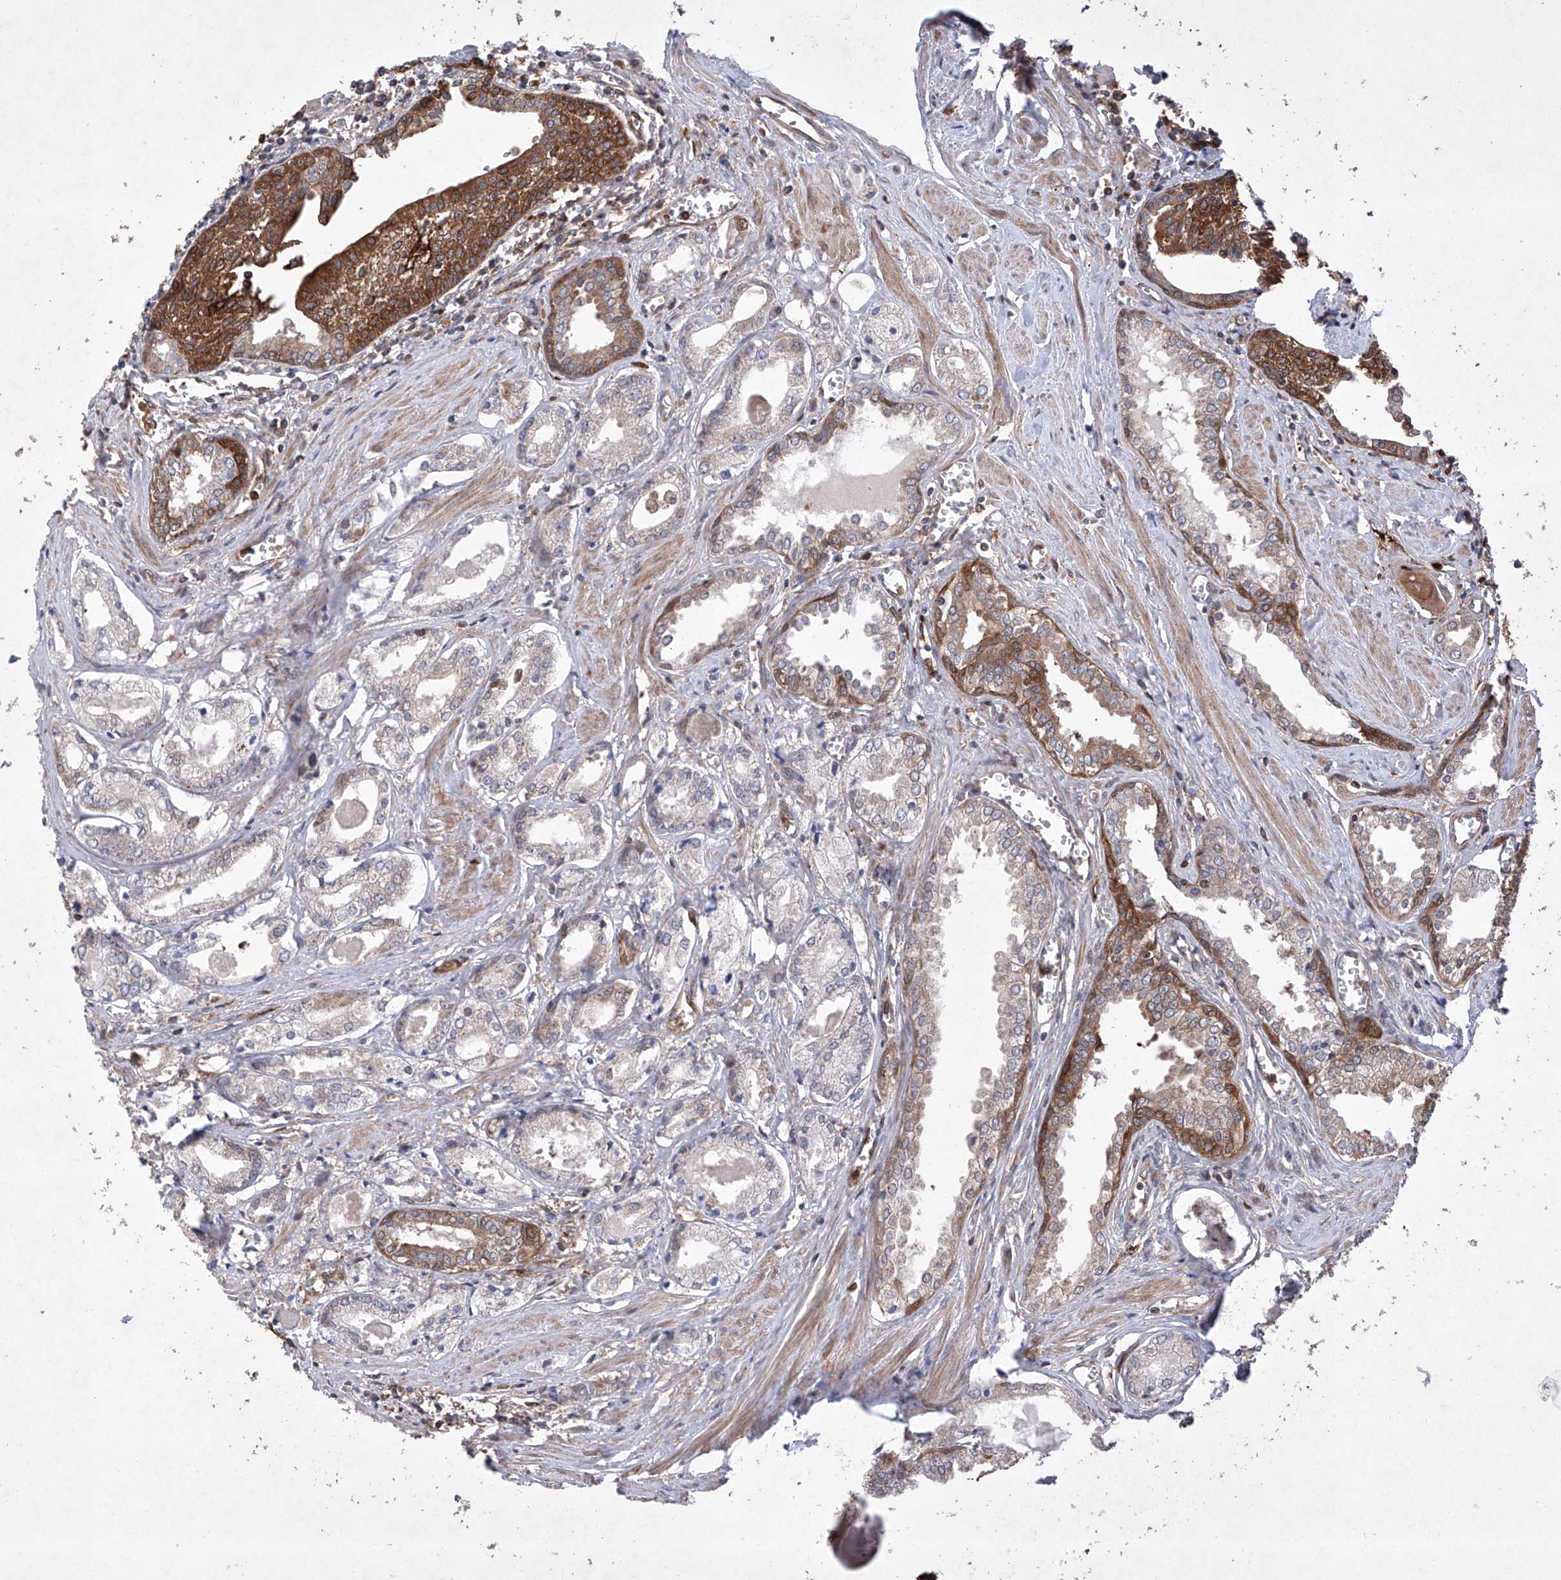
{"staining": {"intensity": "weak", "quantity": "25%-75%", "location": "cytoplasmic/membranous"}, "tissue": "prostate cancer", "cell_type": "Tumor cells", "image_type": "cancer", "snomed": [{"axis": "morphology", "description": "Adenocarcinoma, Low grade"}, {"axis": "topography", "description": "Prostate"}], "caption": "A low amount of weak cytoplasmic/membranous staining is seen in approximately 25%-75% of tumor cells in prostate cancer tissue. (DAB IHC, brown staining for protein, blue staining for nuclei).", "gene": "TIMM23", "patient": {"sex": "male", "age": 60}}